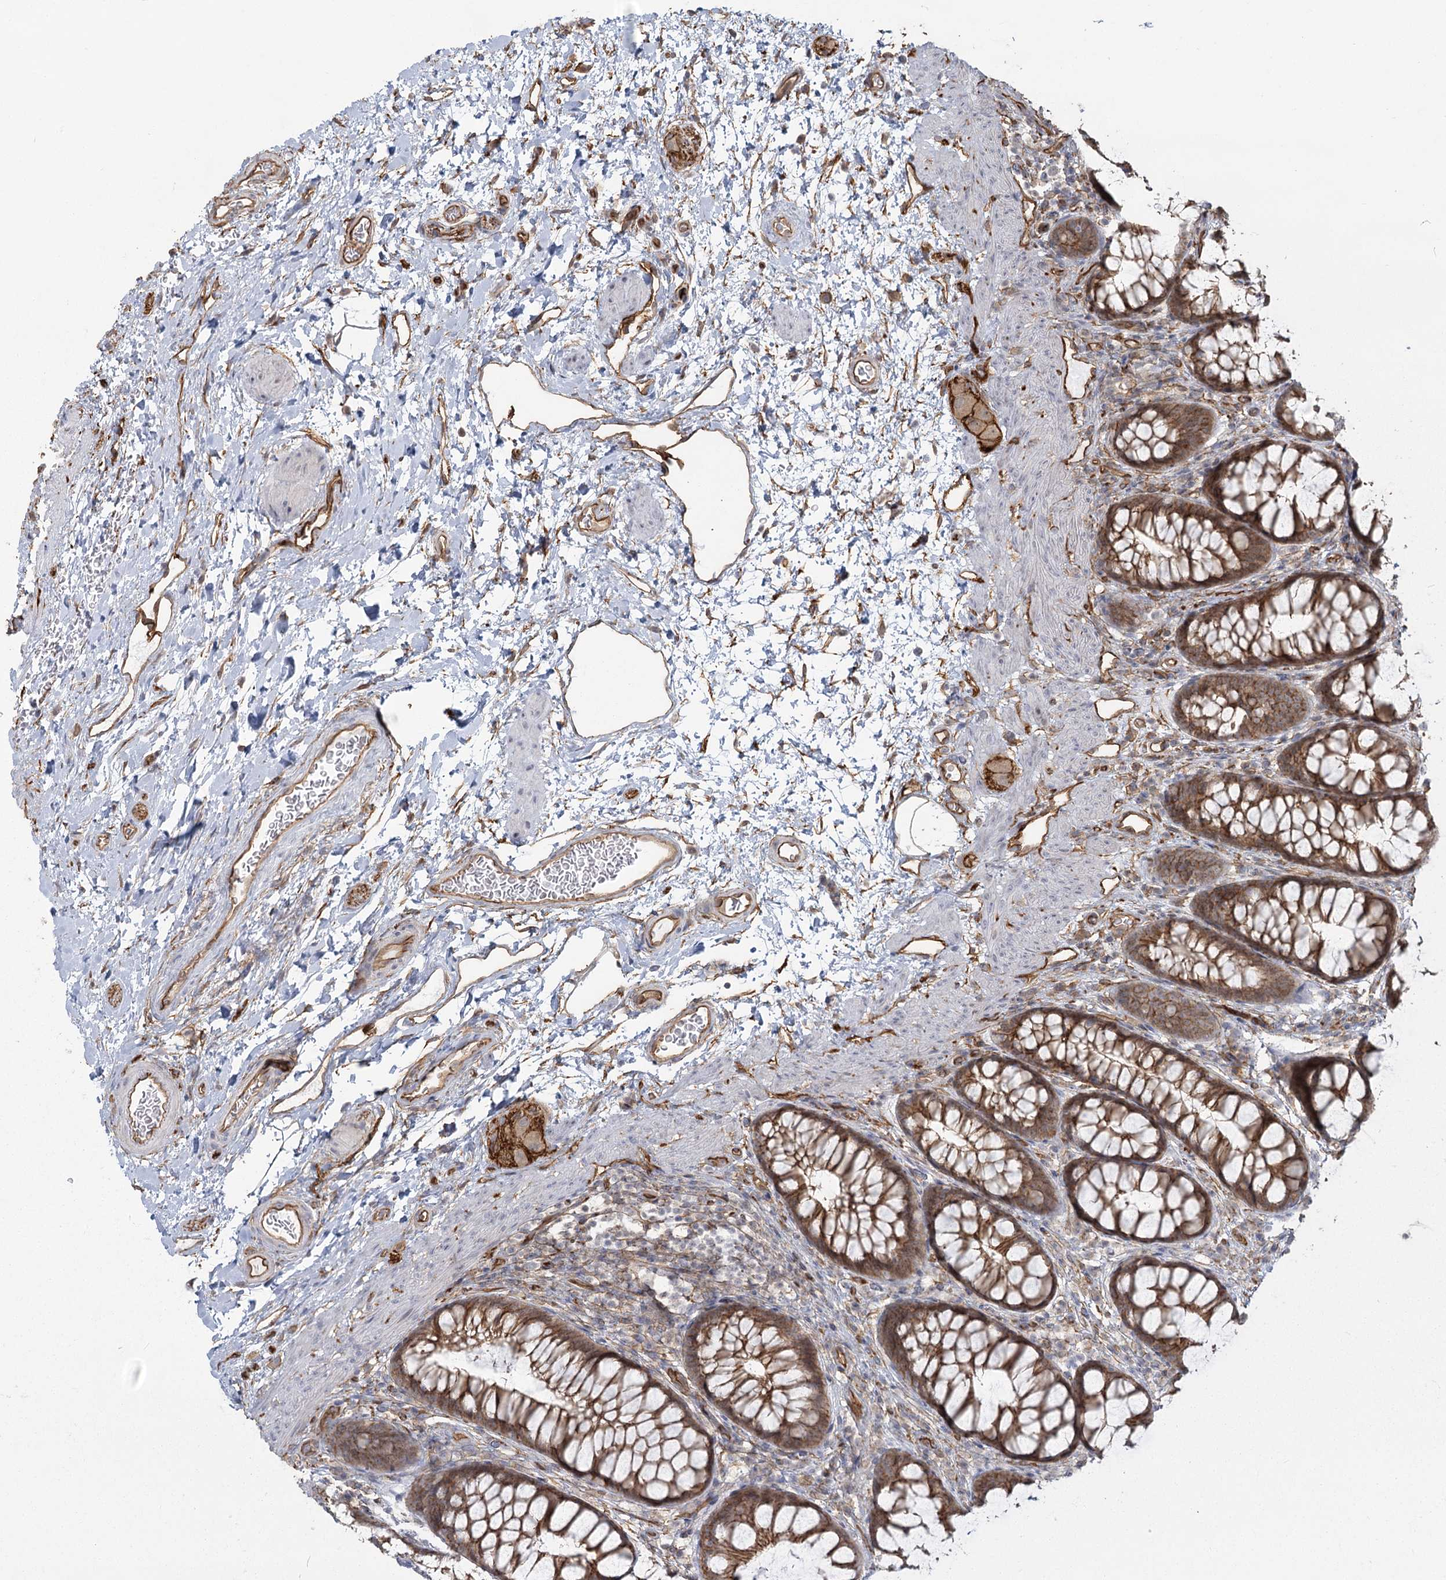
{"staining": {"intensity": "strong", "quantity": ">75%", "location": "cytoplasmic/membranous"}, "tissue": "colon", "cell_type": "Endothelial cells", "image_type": "normal", "snomed": [{"axis": "morphology", "description": "Normal tissue, NOS"}, {"axis": "topography", "description": "Colon"}], "caption": "Endothelial cells exhibit high levels of strong cytoplasmic/membranous staining in approximately >75% of cells in unremarkable human colon. Using DAB (brown) and hematoxylin (blue) stains, captured at high magnification using brightfield microscopy.", "gene": "RPP14", "patient": {"sex": "female", "age": 62}}